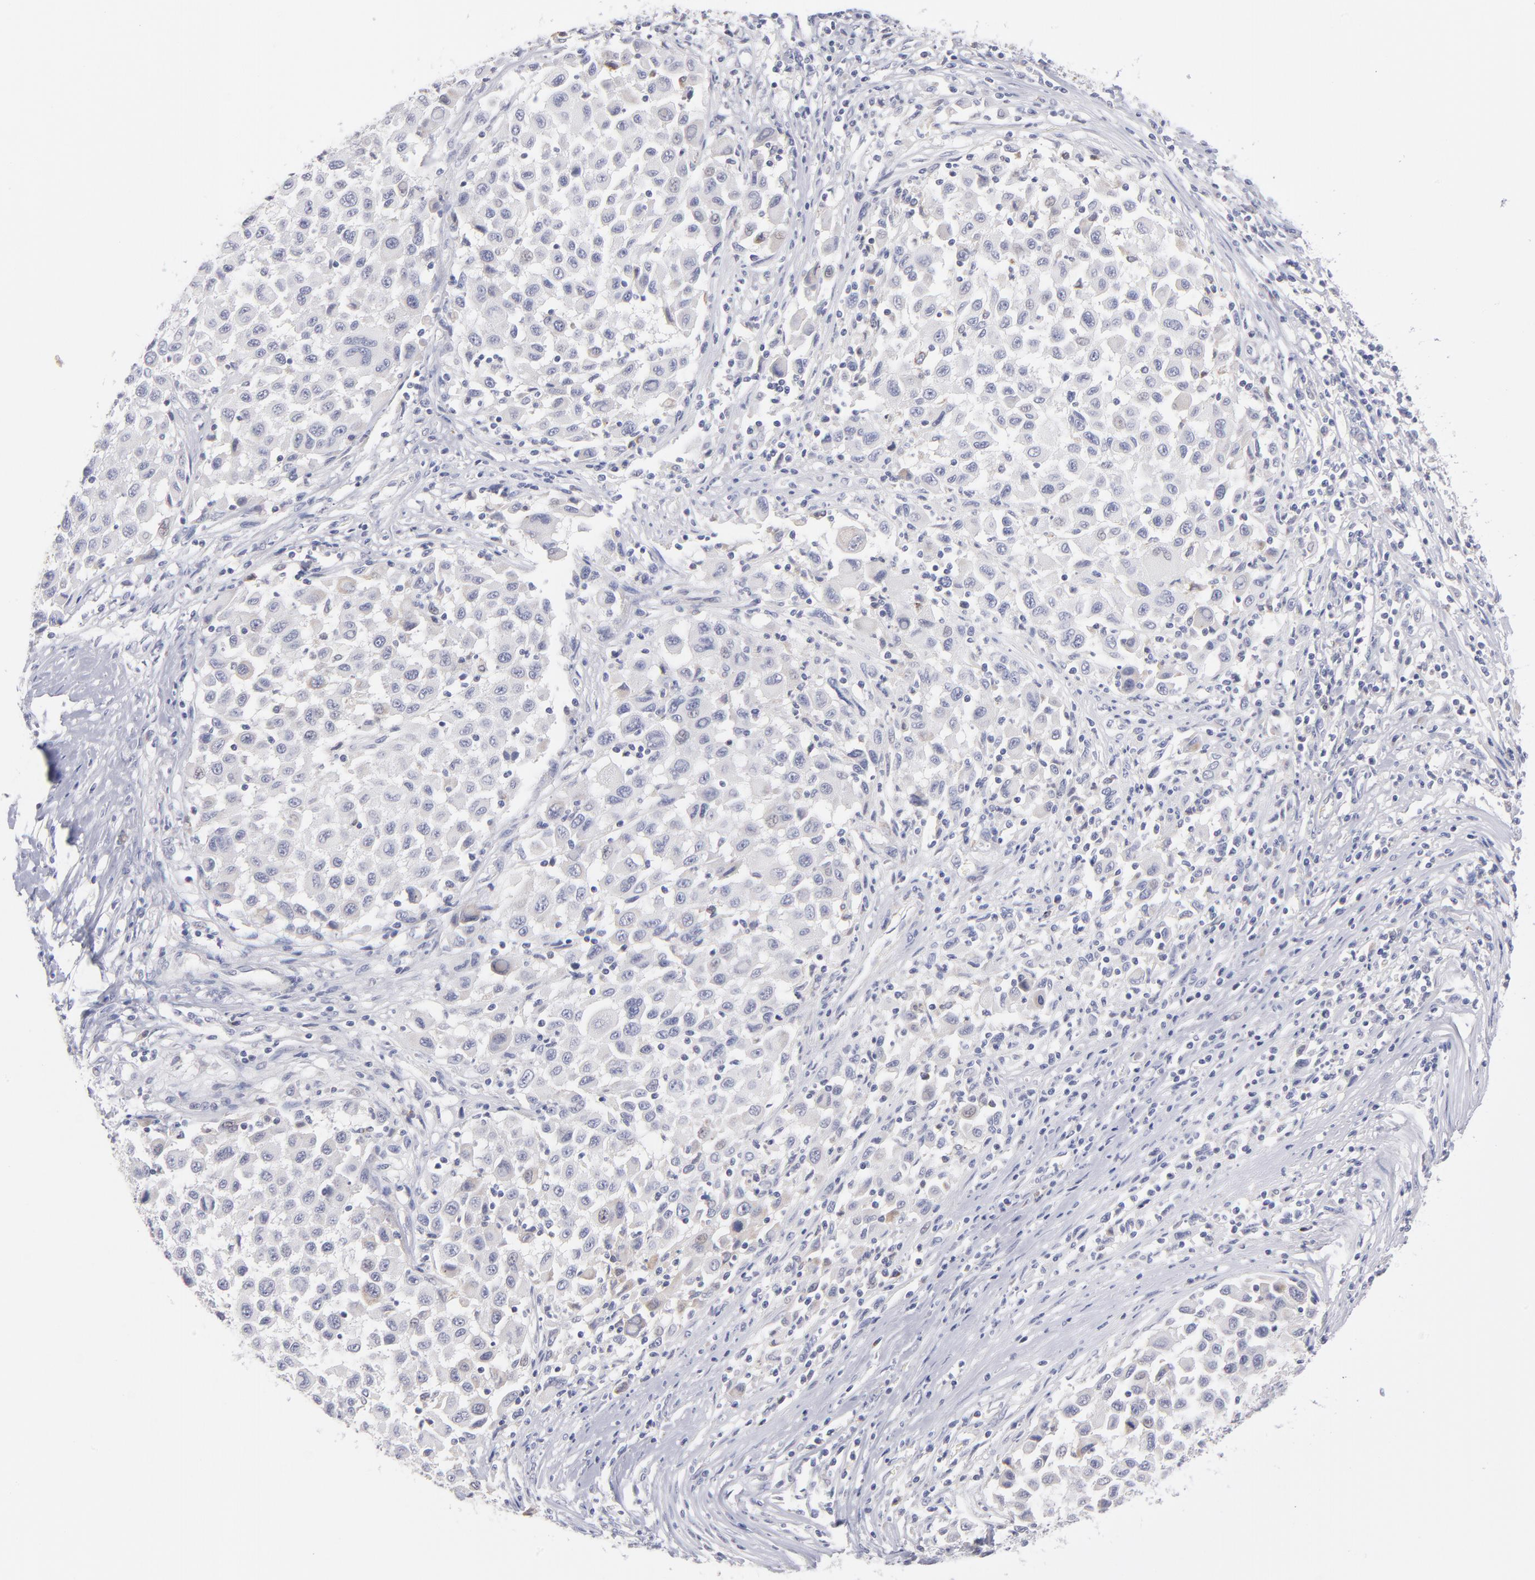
{"staining": {"intensity": "negative", "quantity": "none", "location": "none"}, "tissue": "melanoma", "cell_type": "Tumor cells", "image_type": "cancer", "snomed": [{"axis": "morphology", "description": "Malignant melanoma, Metastatic site"}, {"axis": "topography", "description": "Lymph node"}], "caption": "Histopathology image shows no protein positivity in tumor cells of melanoma tissue.", "gene": "MTHFD2", "patient": {"sex": "male", "age": 61}}